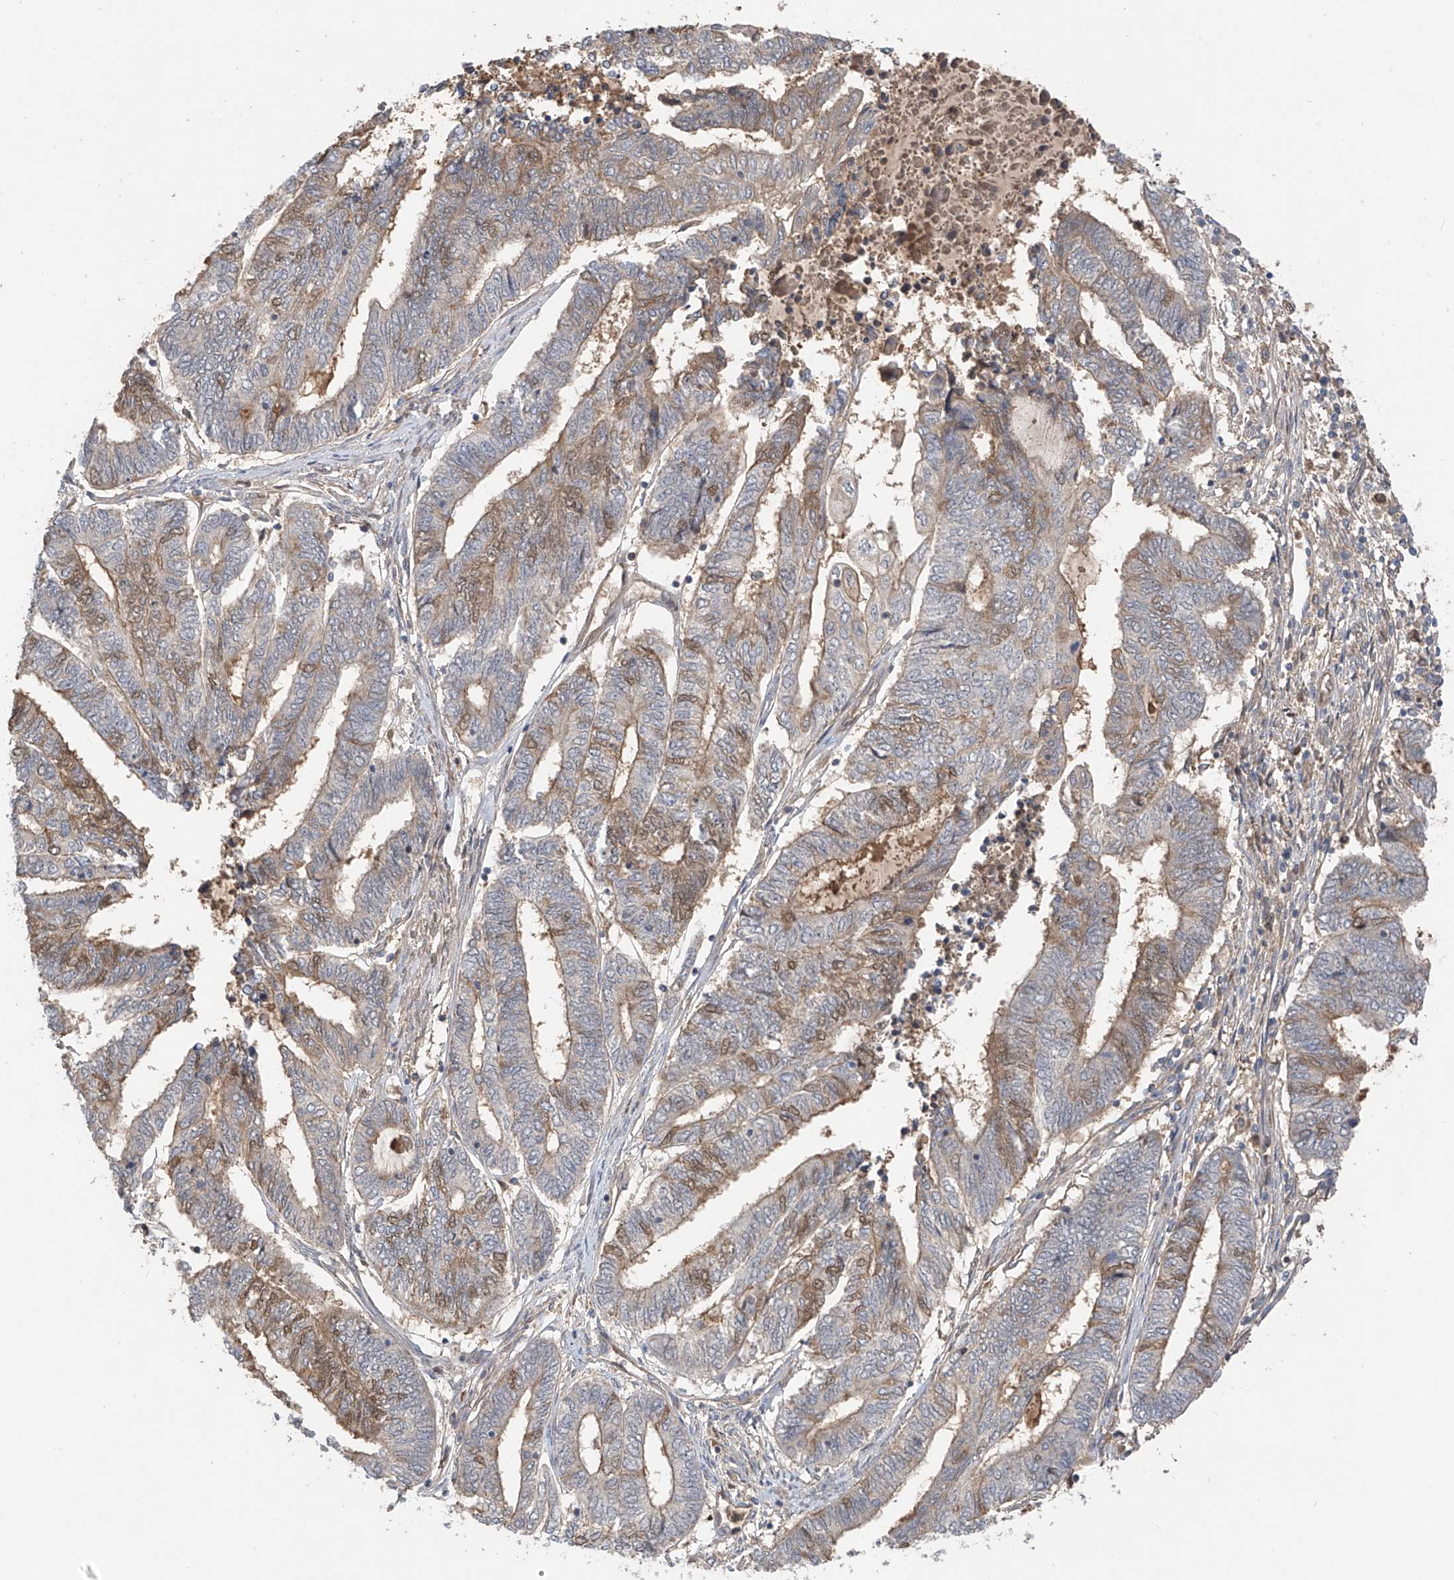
{"staining": {"intensity": "moderate", "quantity": "25%-75%", "location": "cytoplasmic/membranous,nuclear"}, "tissue": "endometrial cancer", "cell_type": "Tumor cells", "image_type": "cancer", "snomed": [{"axis": "morphology", "description": "Adenocarcinoma, NOS"}, {"axis": "topography", "description": "Uterus"}, {"axis": "topography", "description": "Endometrium"}], "caption": "Brown immunohistochemical staining in human endometrial cancer reveals moderate cytoplasmic/membranous and nuclear staining in about 25%-75% of tumor cells.", "gene": "CACNA2D4", "patient": {"sex": "female", "age": 70}}